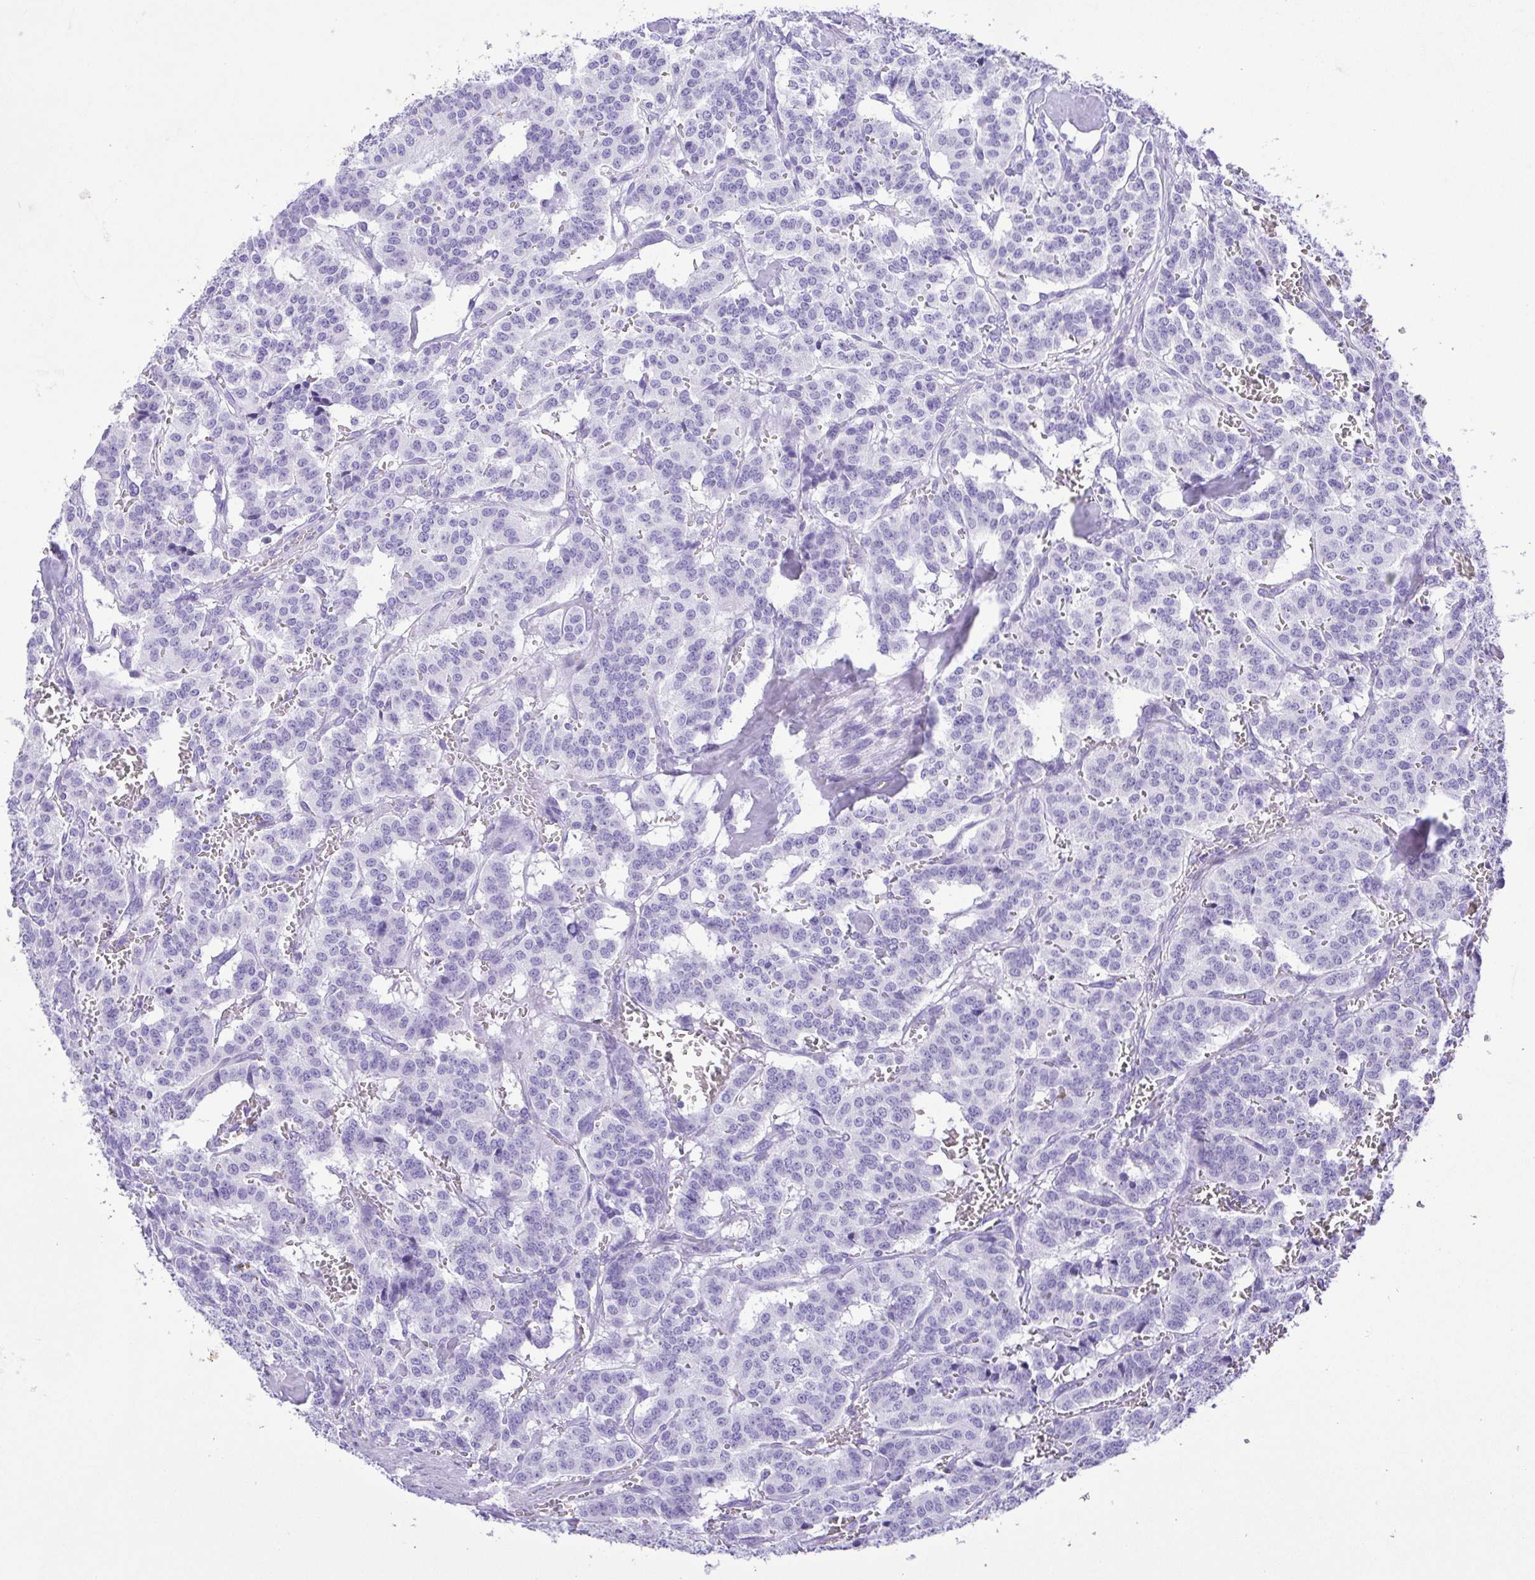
{"staining": {"intensity": "negative", "quantity": "none", "location": "none"}, "tissue": "carcinoid", "cell_type": "Tumor cells", "image_type": "cancer", "snomed": [{"axis": "morphology", "description": "Normal tissue, NOS"}, {"axis": "morphology", "description": "Carcinoid, malignant, NOS"}, {"axis": "topography", "description": "Lung"}], "caption": "High magnification brightfield microscopy of malignant carcinoid stained with DAB (3,3'-diaminobenzidine) (brown) and counterstained with hematoxylin (blue): tumor cells show no significant positivity.", "gene": "CDSN", "patient": {"sex": "female", "age": 46}}